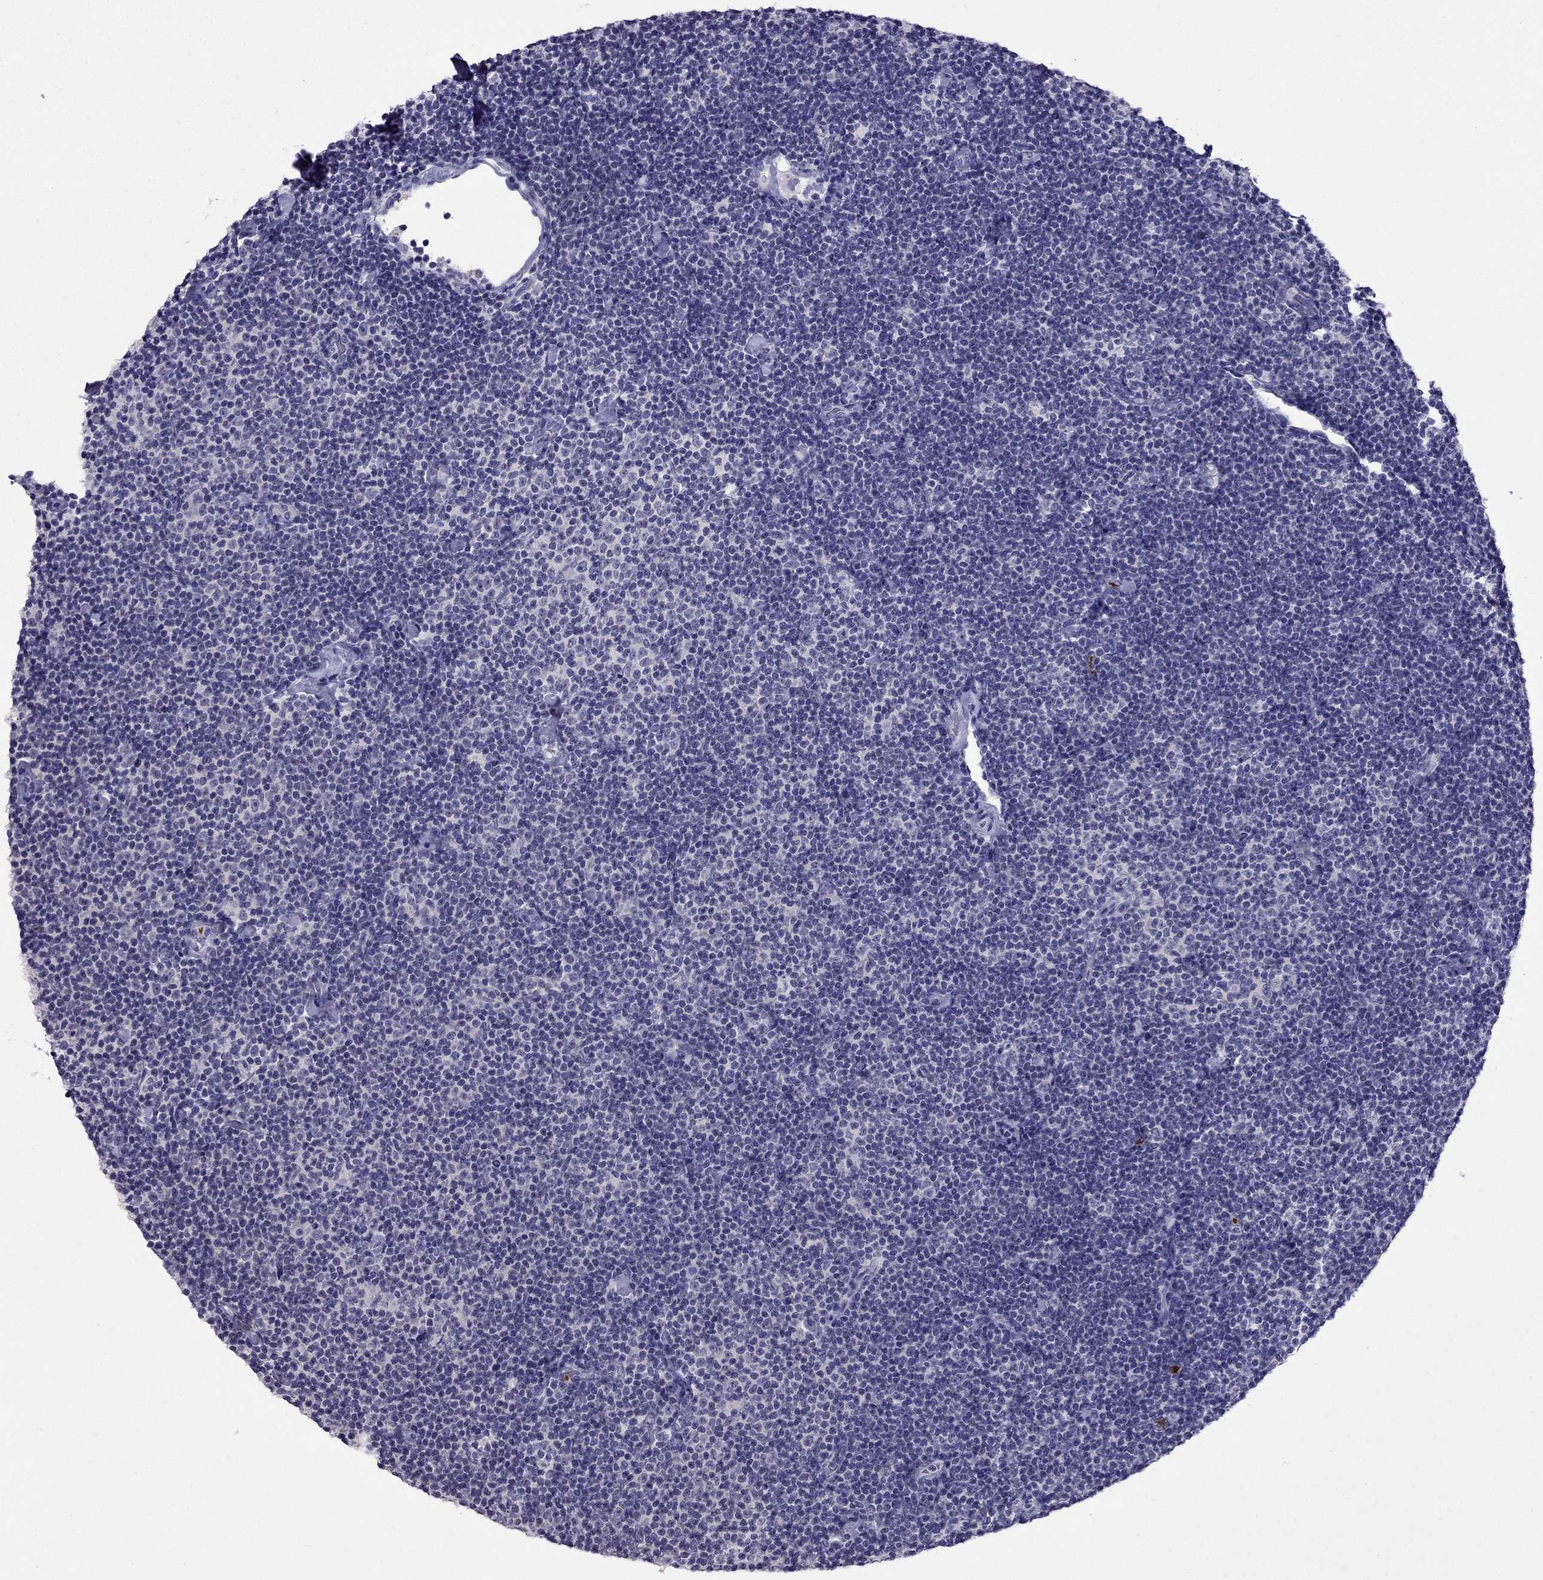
{"staining": {"intensity": "negative", "quantity": "none", "location": "none"}, "tissue": "lymphoma", "cell_type": "Tumor cells", "image_type": "cancer", "snomed": [{"axis": "morphology", "description": "Malignant lymphoma, non-Hodgkin's type, Low grade"}, {"axis": "topography", "description": "Lymph node"}], "caption": "DAB immunohistochemical staining of lymphoma shows no significant positivity in tumor cells. Brightfield microscopy of immunohistochemistry stained with DAB (brown) and hematoxylin (blue), captured at high magnification.", "gene": "OLFM4", "patient": {"sex": "male", "age": 81}}